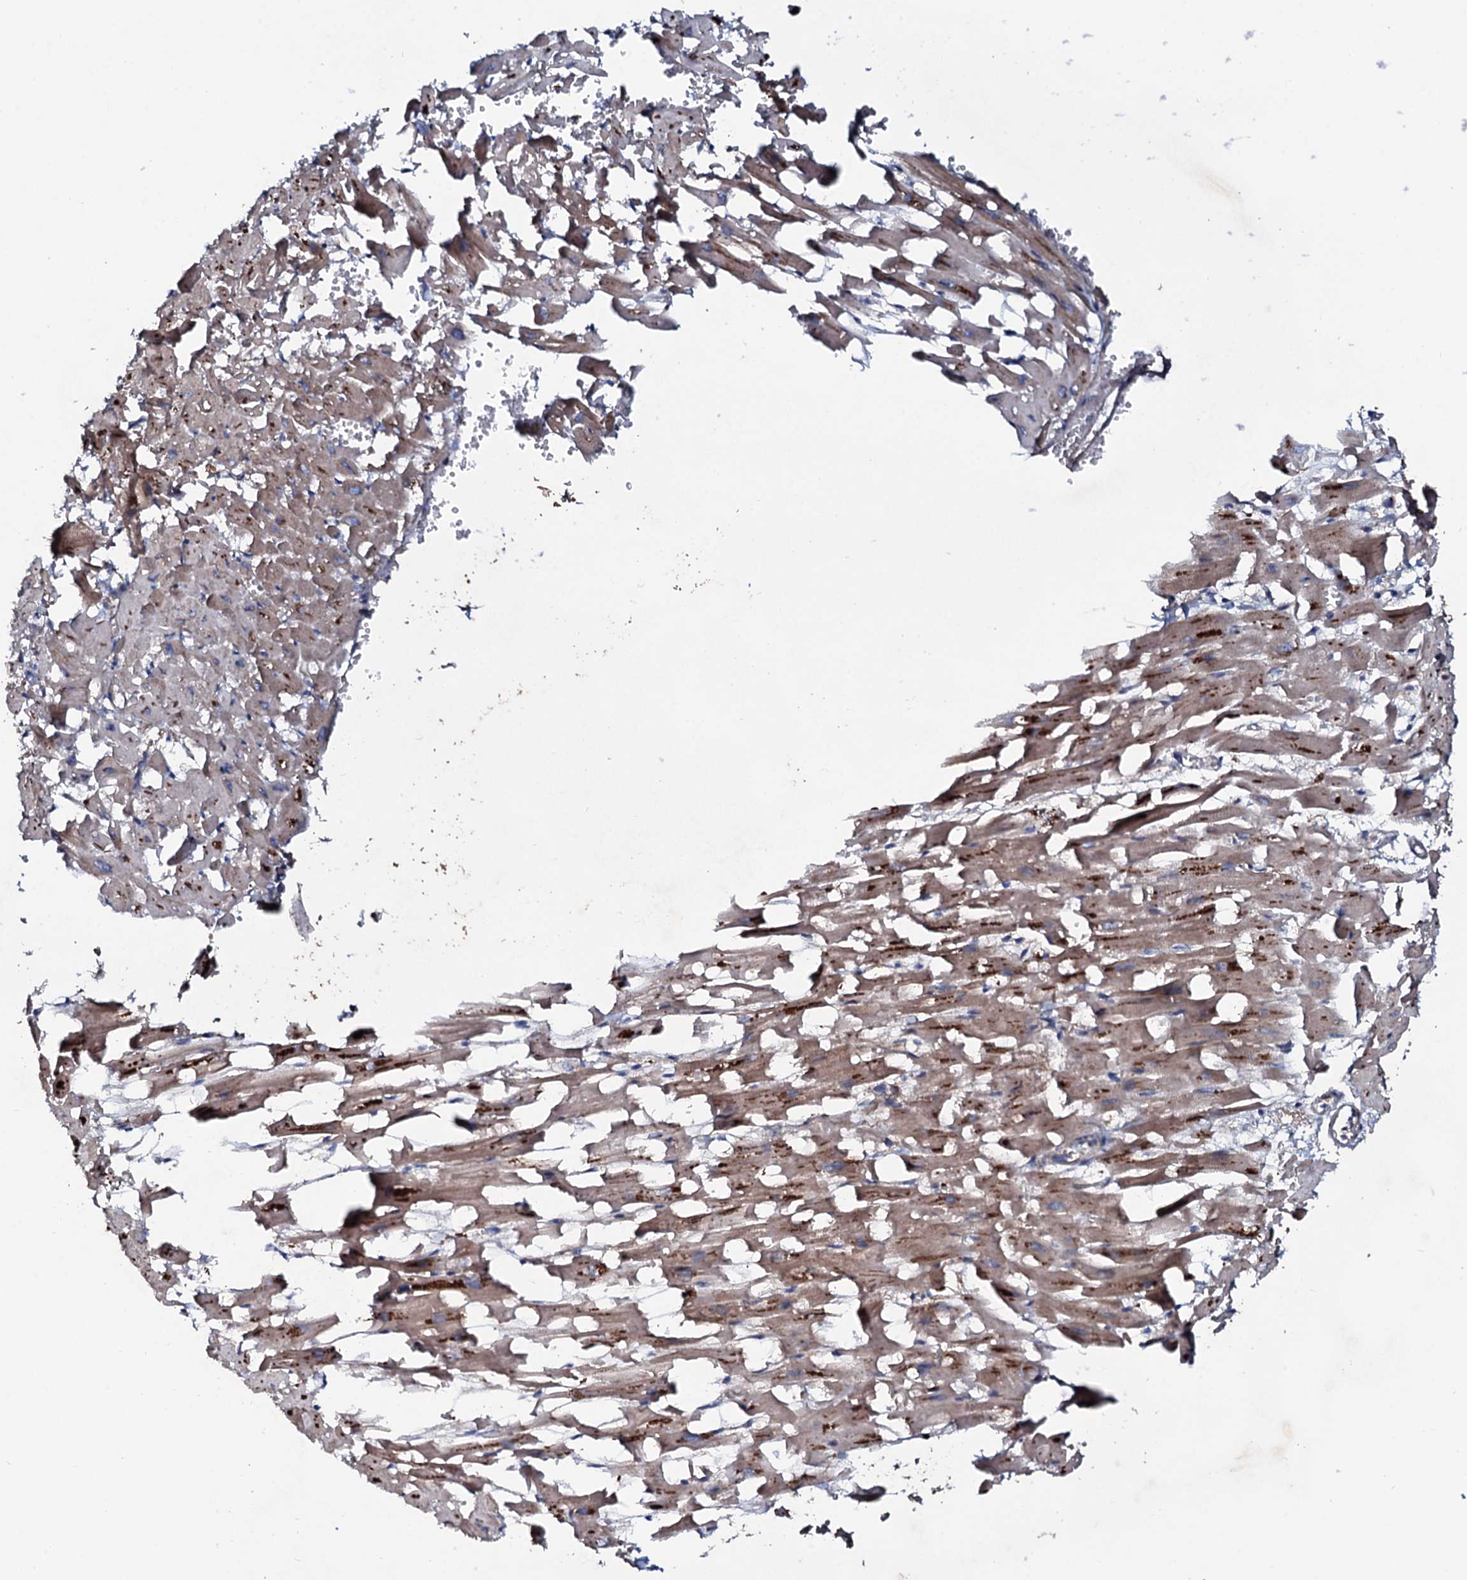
{"staining": {"intensity": "moderate", "quantity": ">75%", "location": "cytoplasmic/membranous"}, "tissue": "heart muscle", "cell_type": "Cardiomyocytes", "image_type": "normal", "snomed": [{"axis": "morphology", "description": "Normal tissue, NOS"}, {"axis": "topography", "description": "Heart"}], "caption": "Immunohistochemical staining of benign human heart muscle reveals medium levels of moderate cytoplasmic/membranous positivity in about >75% of cardiomyocytes. (brown staining indicates protein expression, while blue staining denotes nuclei).", "gene": "COG6", "patient": {"sex": "female", "age": 64}}